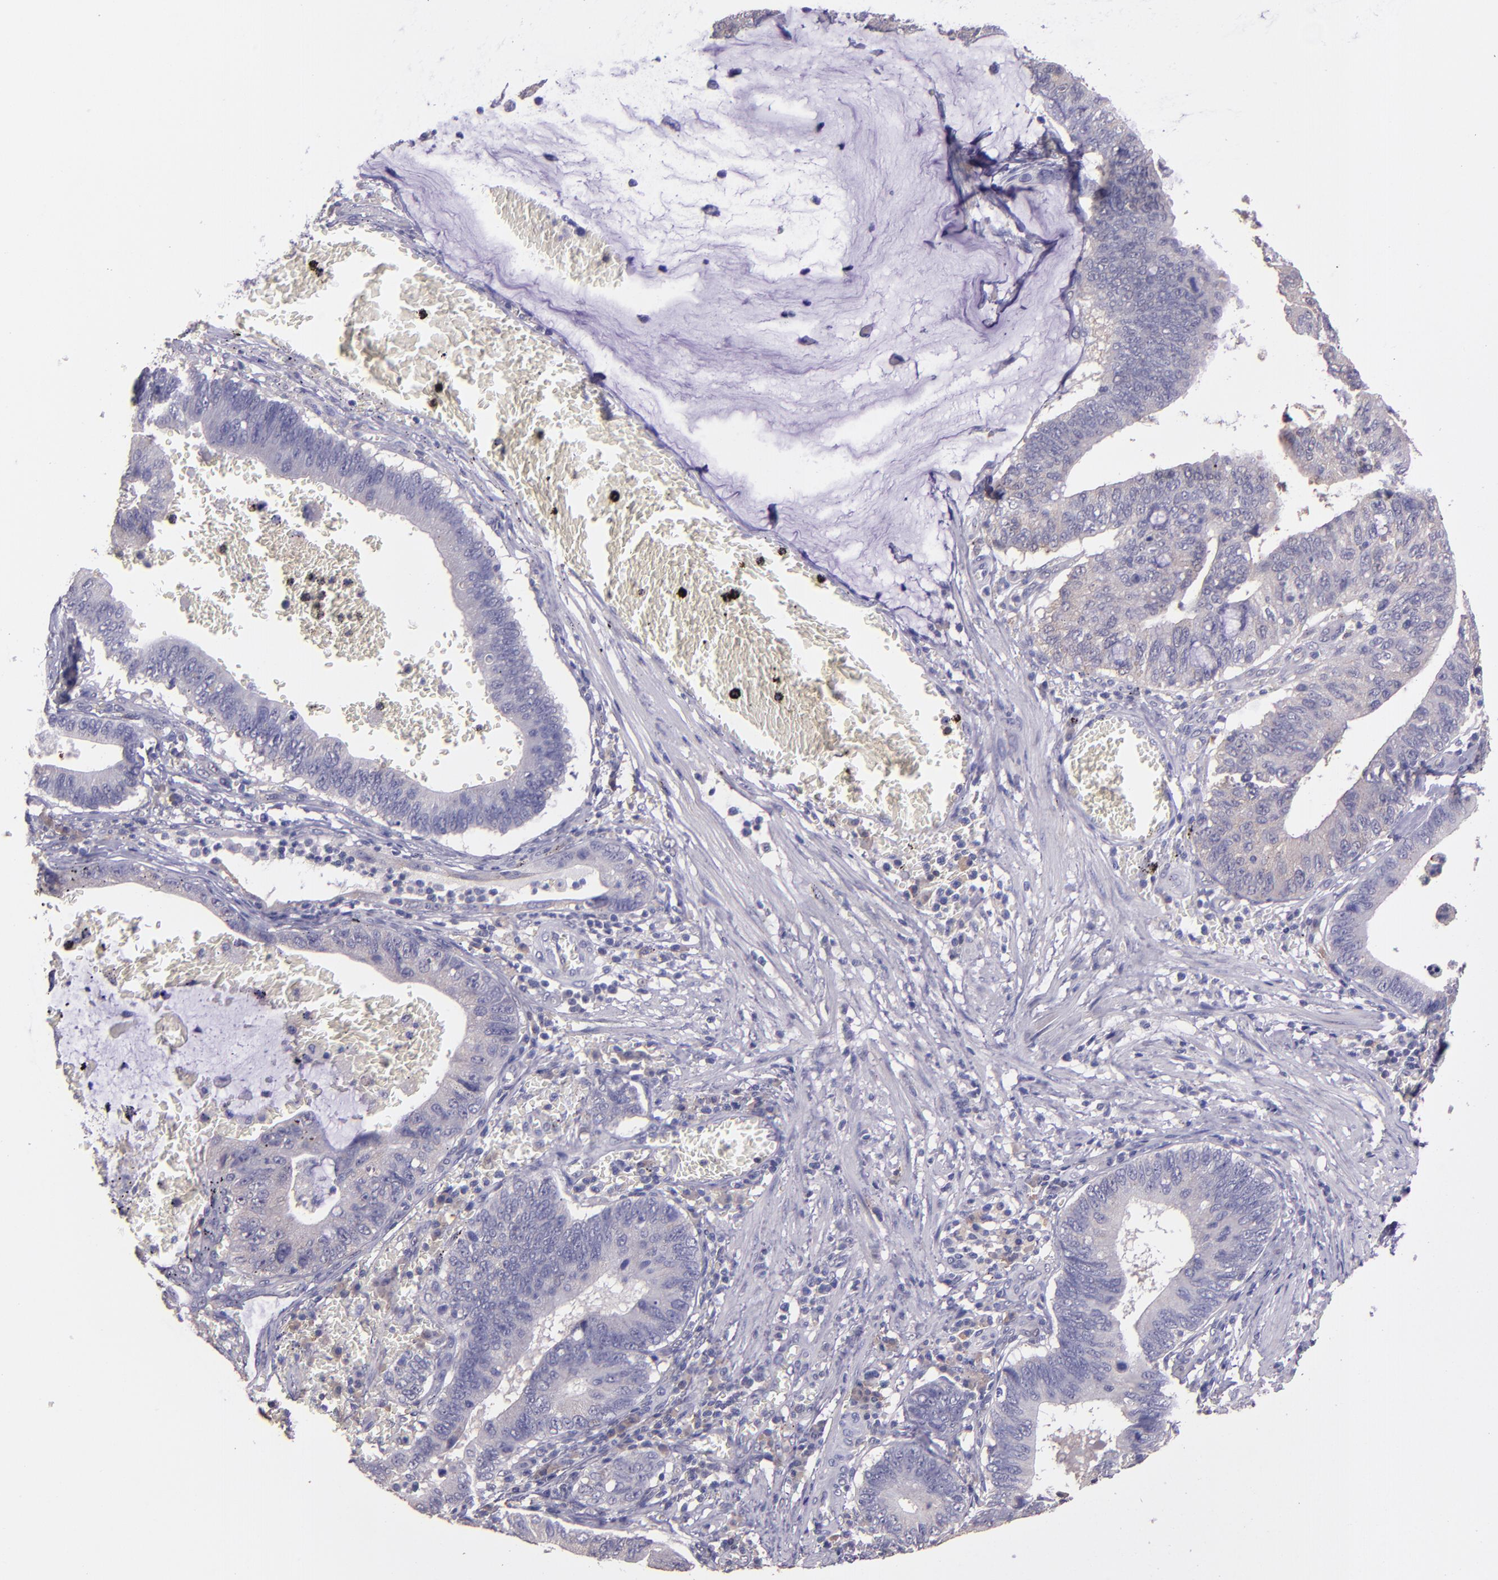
{"staining": {"intensity": "negative", "quantity": "none", "location": "none"}, "tissue": "stomach cancer", "cell_type": "Tumor cells", "image_type": "cancer", "snomed": [{"axis": "morphology", "description": "Adenocarcinoma, NOS"}, {"axis": "topography", "description": "Stomach"}, {"axis": "topography", "description": "Gastric cardia"}], "caption": "The micrograph exhibits no staining of tumor cells in adenocarcinoma (stomach).", "gene": "PAPPA", "patient": {"sex": "male", "age": 59}}